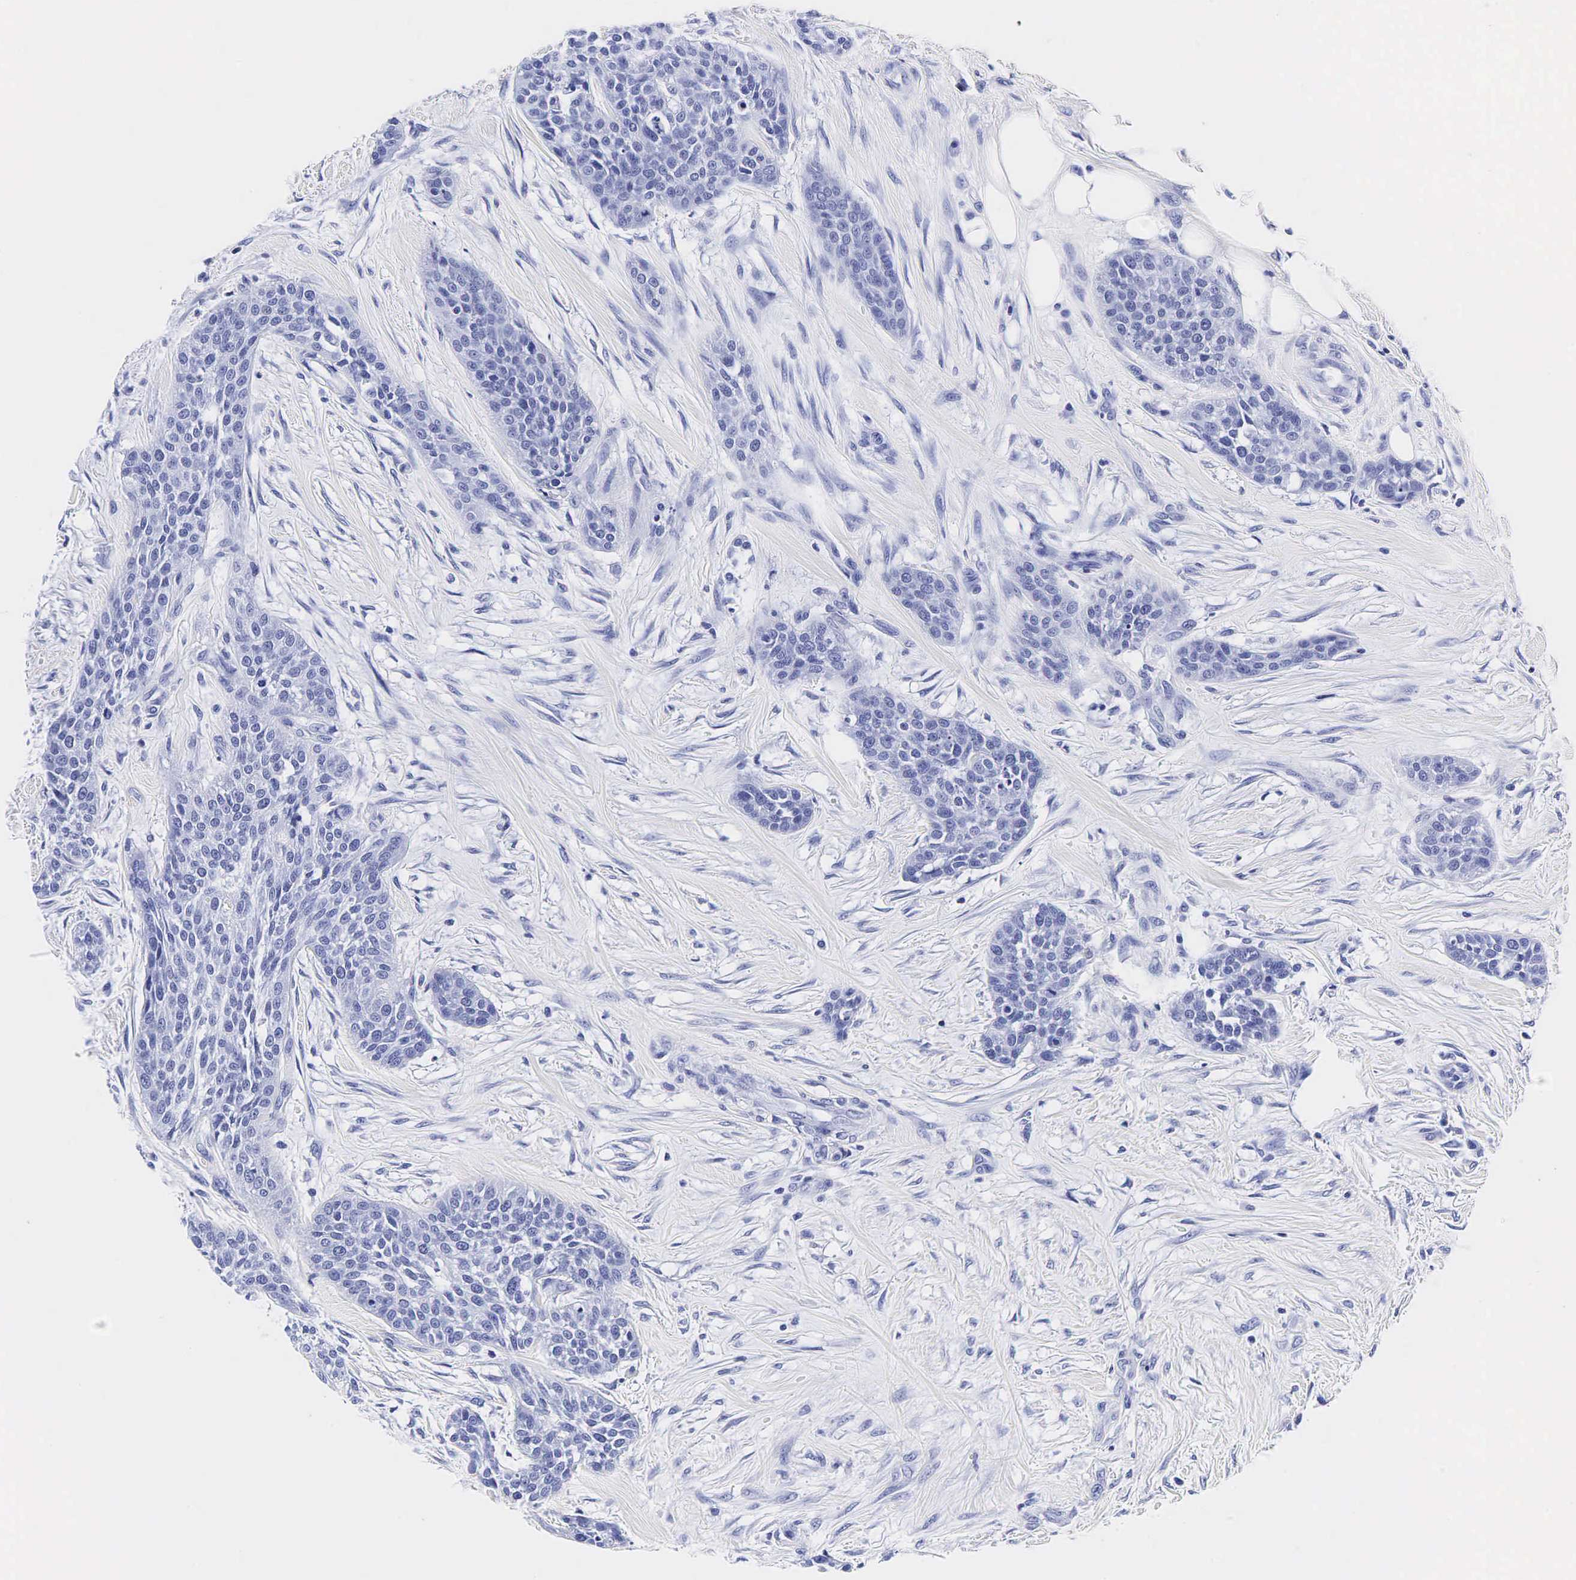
{"staining": {"intensity": "negative", "quantity": "none", "location": "none"}, "tissue": "urothelial cancer", "cell_type": "Tumor cells", "image_type": "cancer", "snomed": [{"axis": "morphology", "description": "Urothelial carcinoma, High grade"}, {"axis": "topography", "description": "Urinary bladder"}], "caption": "Photomicrograph shows no significant protein expression in tumor cells of urothelial carcinoma (high-grade). (DAB (3,3'-diaminobenzidine) immunohistochemistry with hematoxylin counter stain).", "gene": "KLK3", "patient": {"sex": "male", "age": 56}}